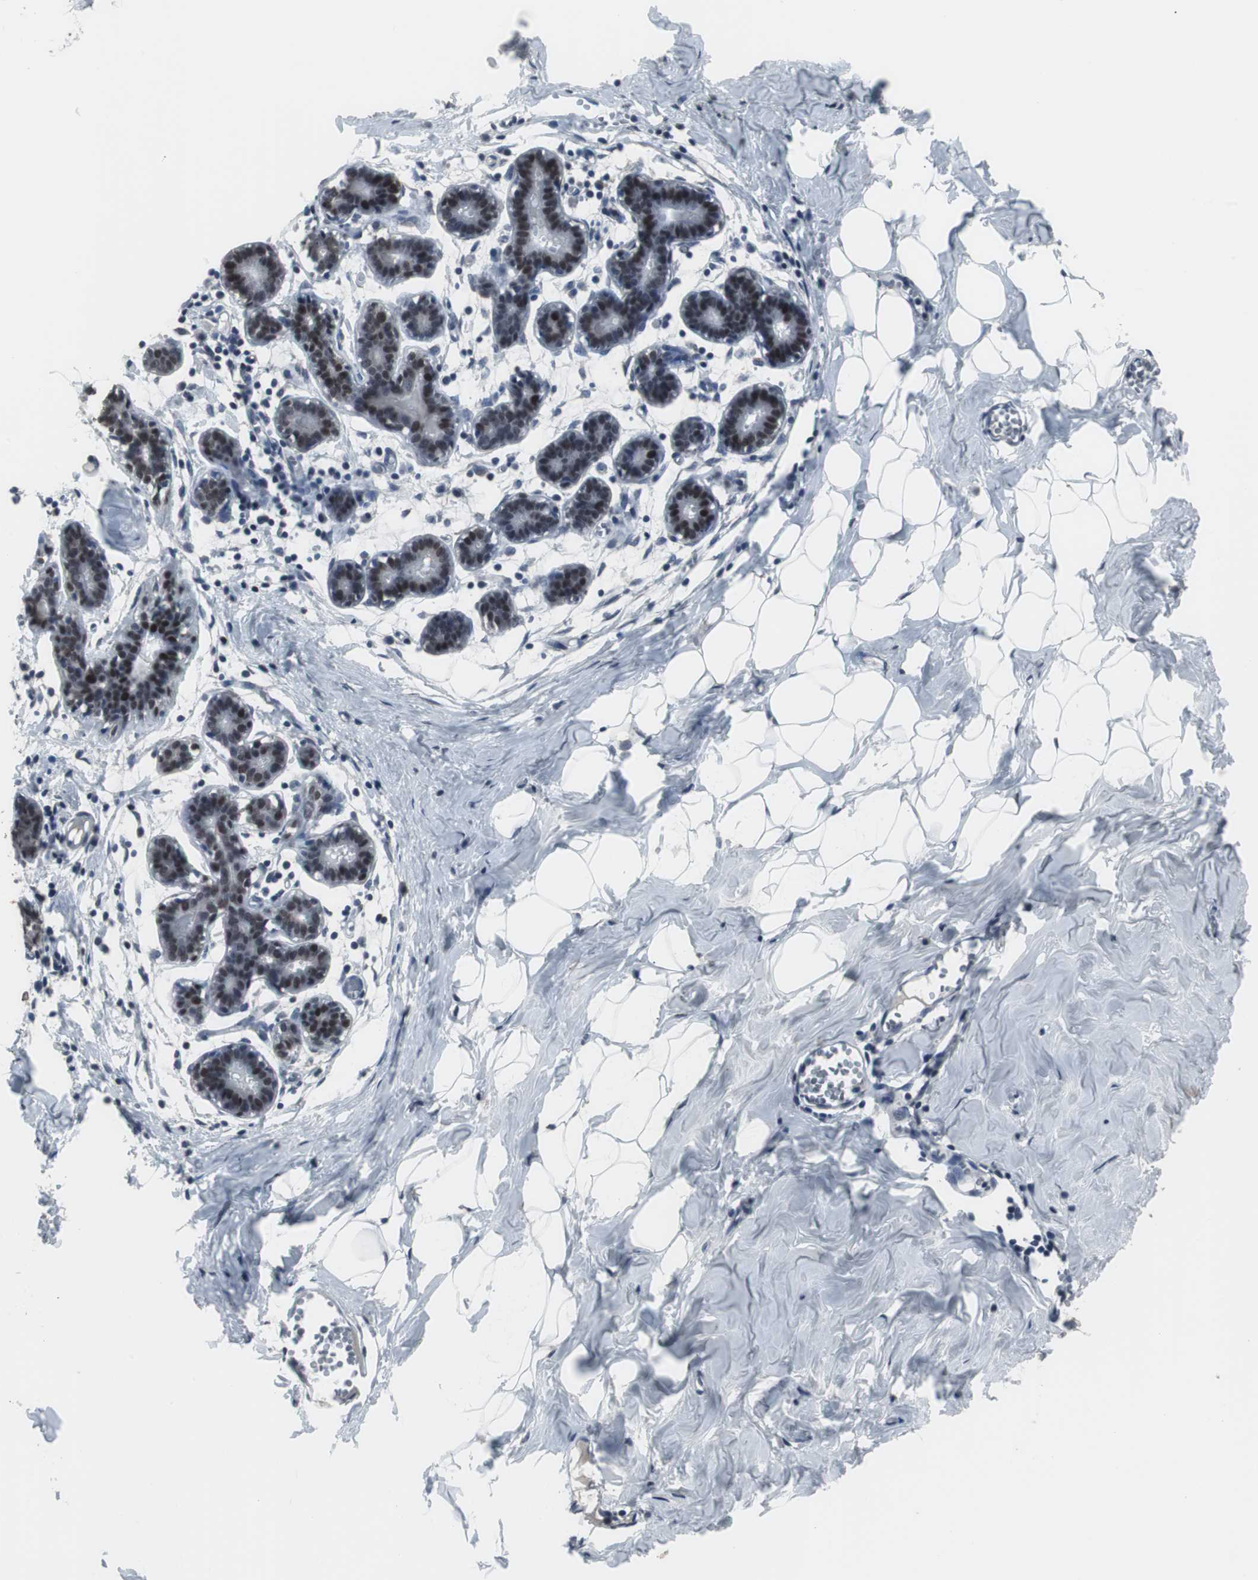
{"staining": {"intensity": "negative", "quantity": "none", "location": "none"}, "tissue": "breast", "cell_type": "Adipocytes", "image_type": "normal", "snomed": [{"axis": "morphology", "description": "Normal tissue, NOS"}, {"axis": "topography", "description": "Breast"}], "caption": "Immunohistochemistry image of unremarkable breast: human breast stained with DAB (3,3'-diaminobenzidine) demonstrates no significant protein positivity in adipocytes.", "gene": "FOXP4", "patient": {"sex": "female", "age": 27}}